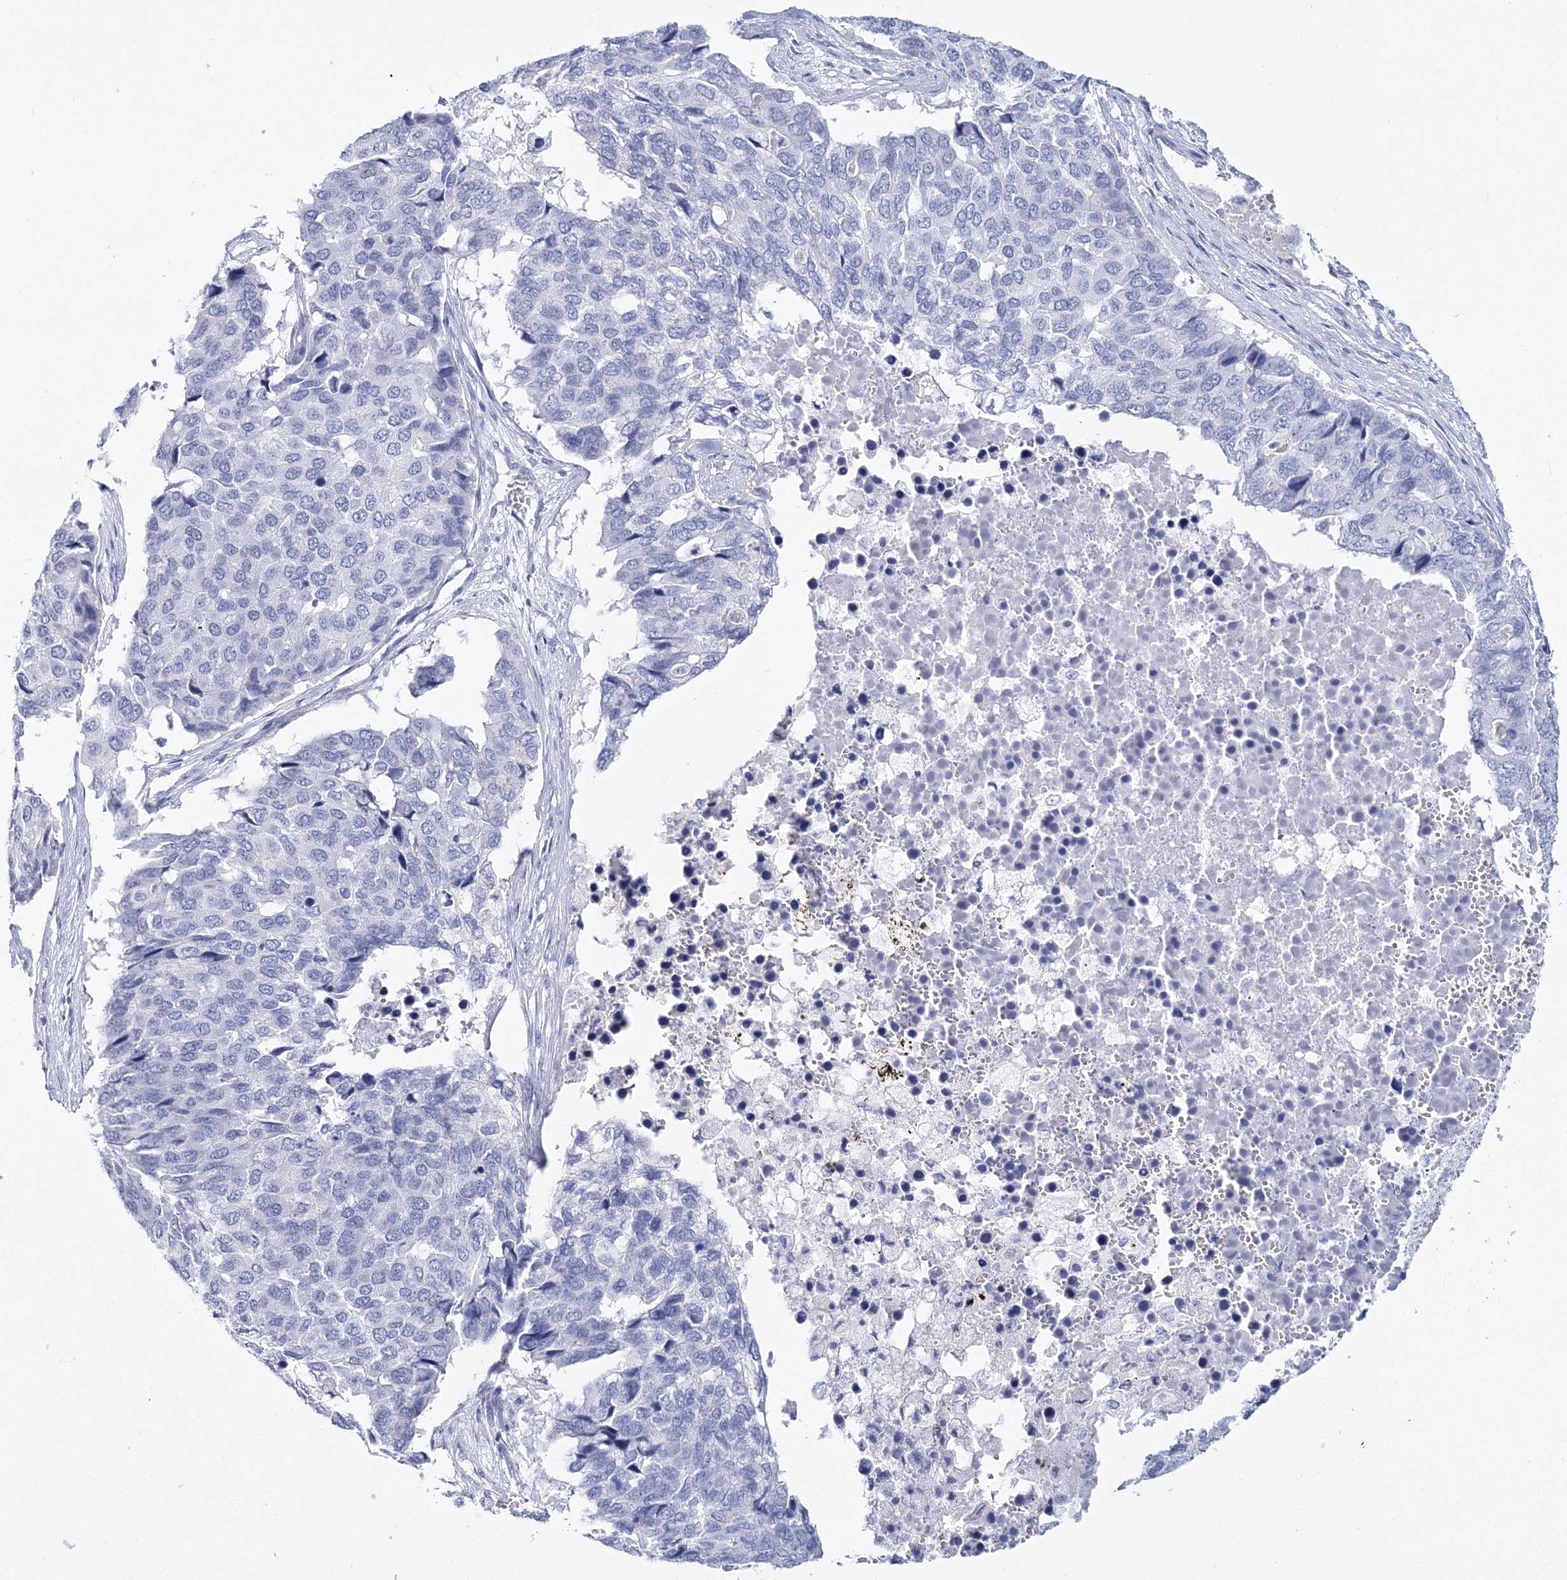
{"staining": {"intensity": "negative", "quantity": "none", "location": "none"}, "tissue": "pancreatic cancer", "cell_type": "Tumor cells", "image_type": "cancer", "snomed": [{"axis": "morphology", "description": "Adenocarcinoma, NOS"}, {"axis": "topography", "description": "Pancreas"}], "caption": "Tumor cells show no significant protein positivity in pancreatic cancer.", "gene": "MYOZ2", "patient": {"sex": "male", "age": 50}}